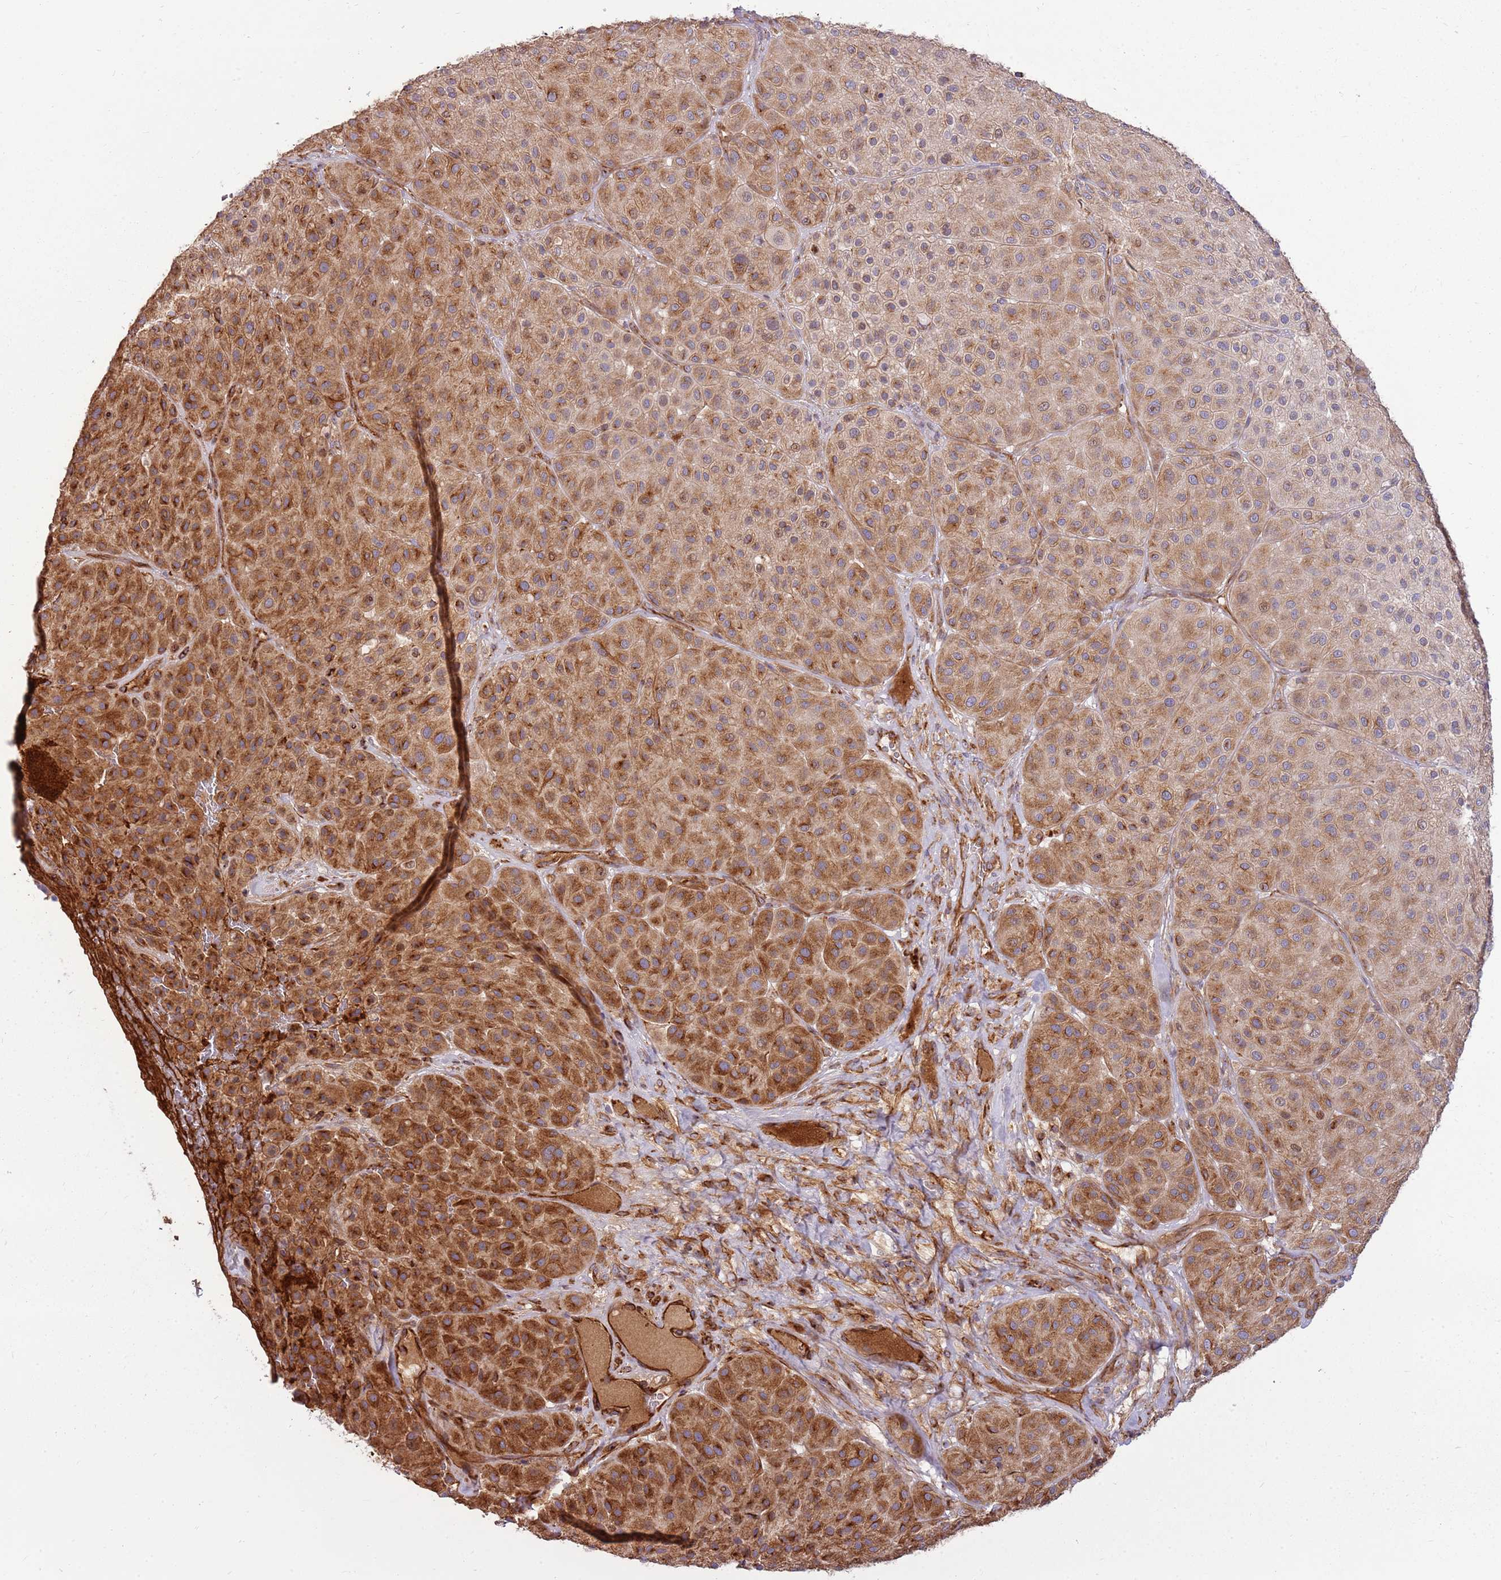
{"staining": {"intensity": "strong", "quantity": "25%-75%", "location": "cytoplasmic/membranous"}, "tissue": "melanoma", "cell_type": "Tumor cells", "image_type": "cancer", "snomed": [{"axis": "morphology", "description": "Malignant melanoma, Metastatic site"}, {"axis": "topography", "description": "Smooth muscle"}], "caption": "Immunohistochemical staining of melanoma displays strong cytoplasmic/membranous protein staining in about 25%-75% of tumor cells. (Brightfield microscopy of DAB IHC at high magnification).", "gene": "EMC1", "patient": {"sex": "male", "age": 41}}